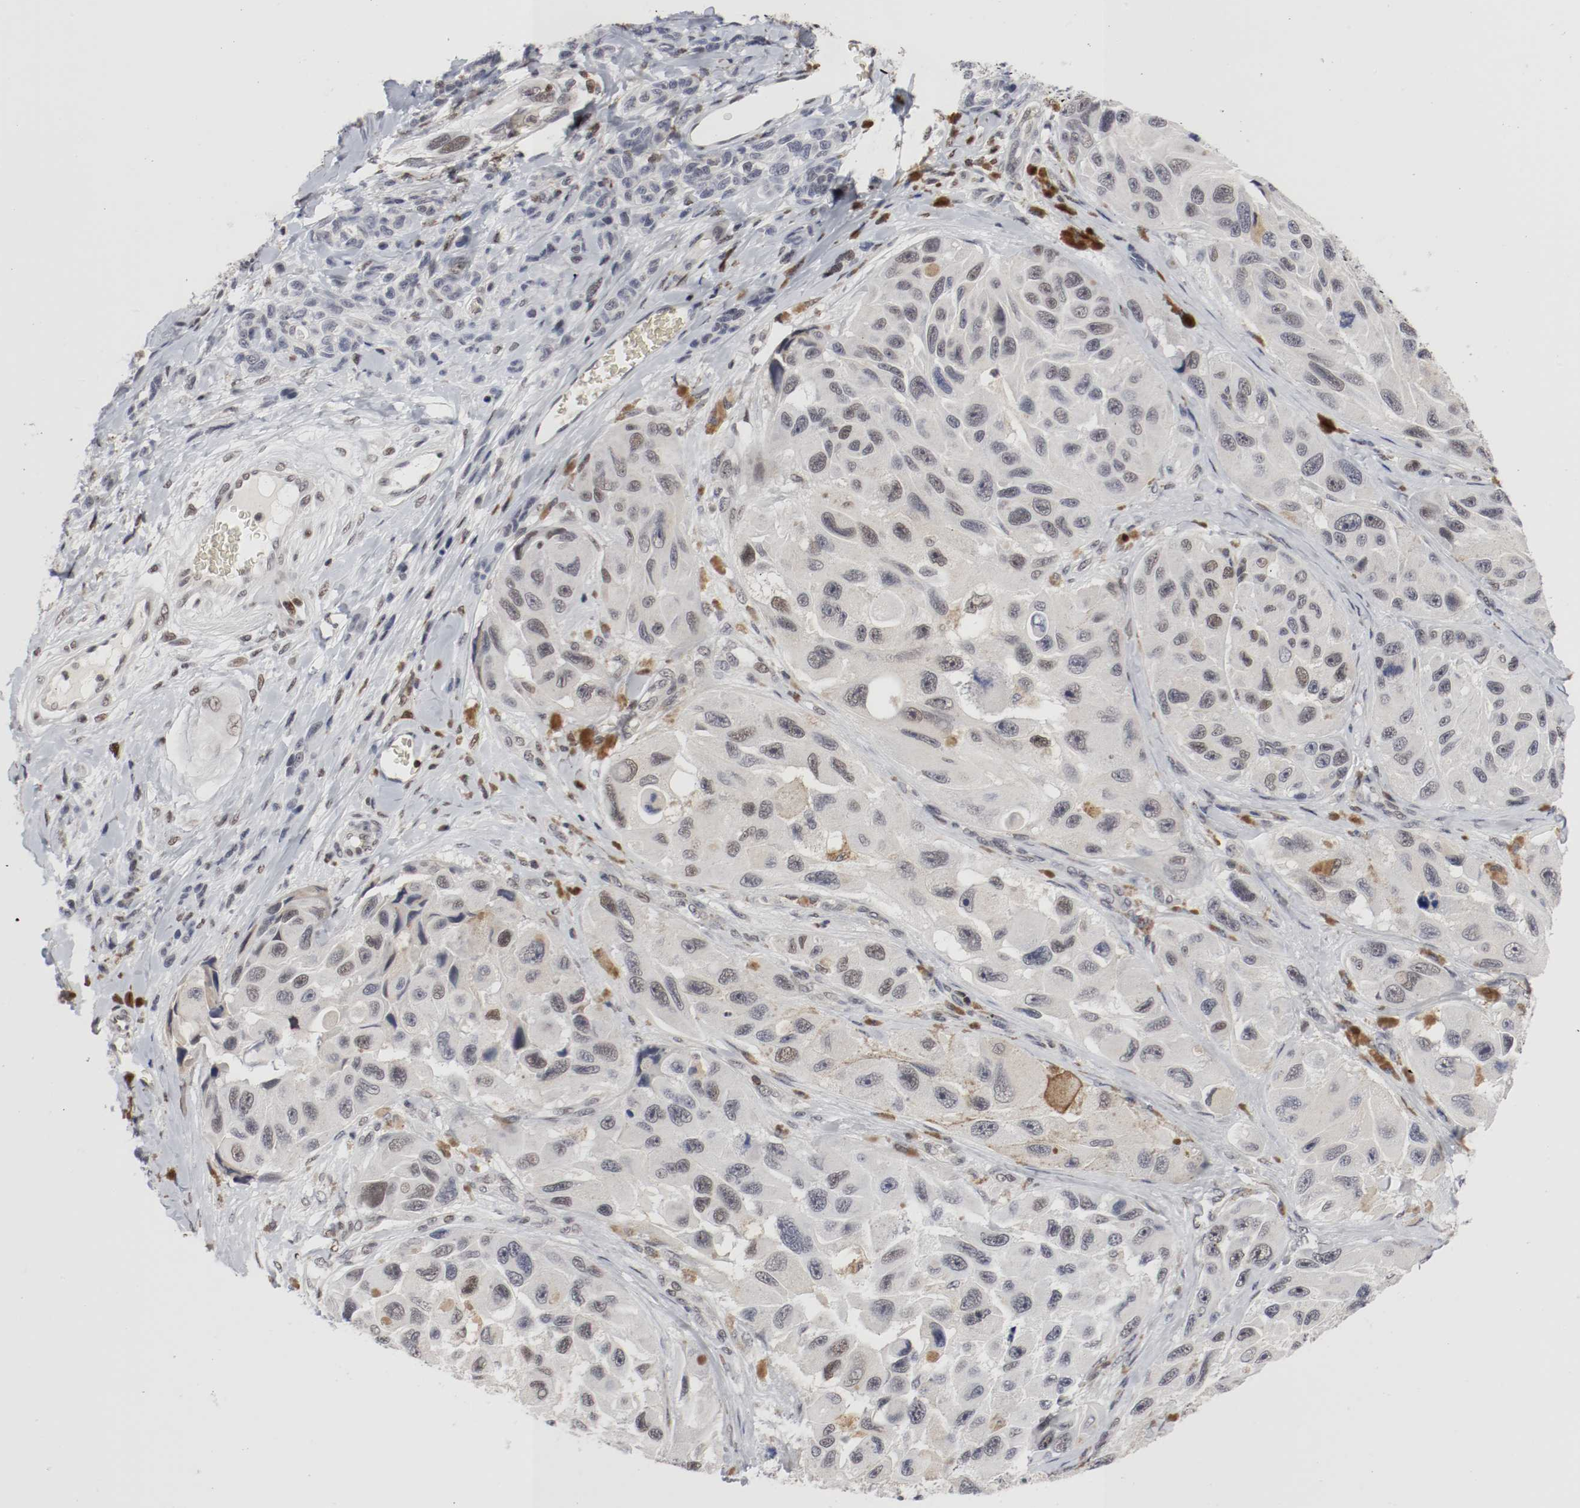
{"staining": {"intensity": "negative", "quantity": "none", "location": "none"}, "tissue": "melanoma", "cell_type": "Tumor cells", "image_type": "cancer", "snomed": [{"axis": "morphology", "description": "Malignant melanoma, NOS"}, {"axis": "topography", "description": "Skin"}], "caption": "Malignant melanoma was stained to show a protein in brown. There is no significant positivity in tumor cells. (IHC, brightfield microscopy, high magnification).", "gene": "JUND", "patient": {"sex": "female", "age": 73}}